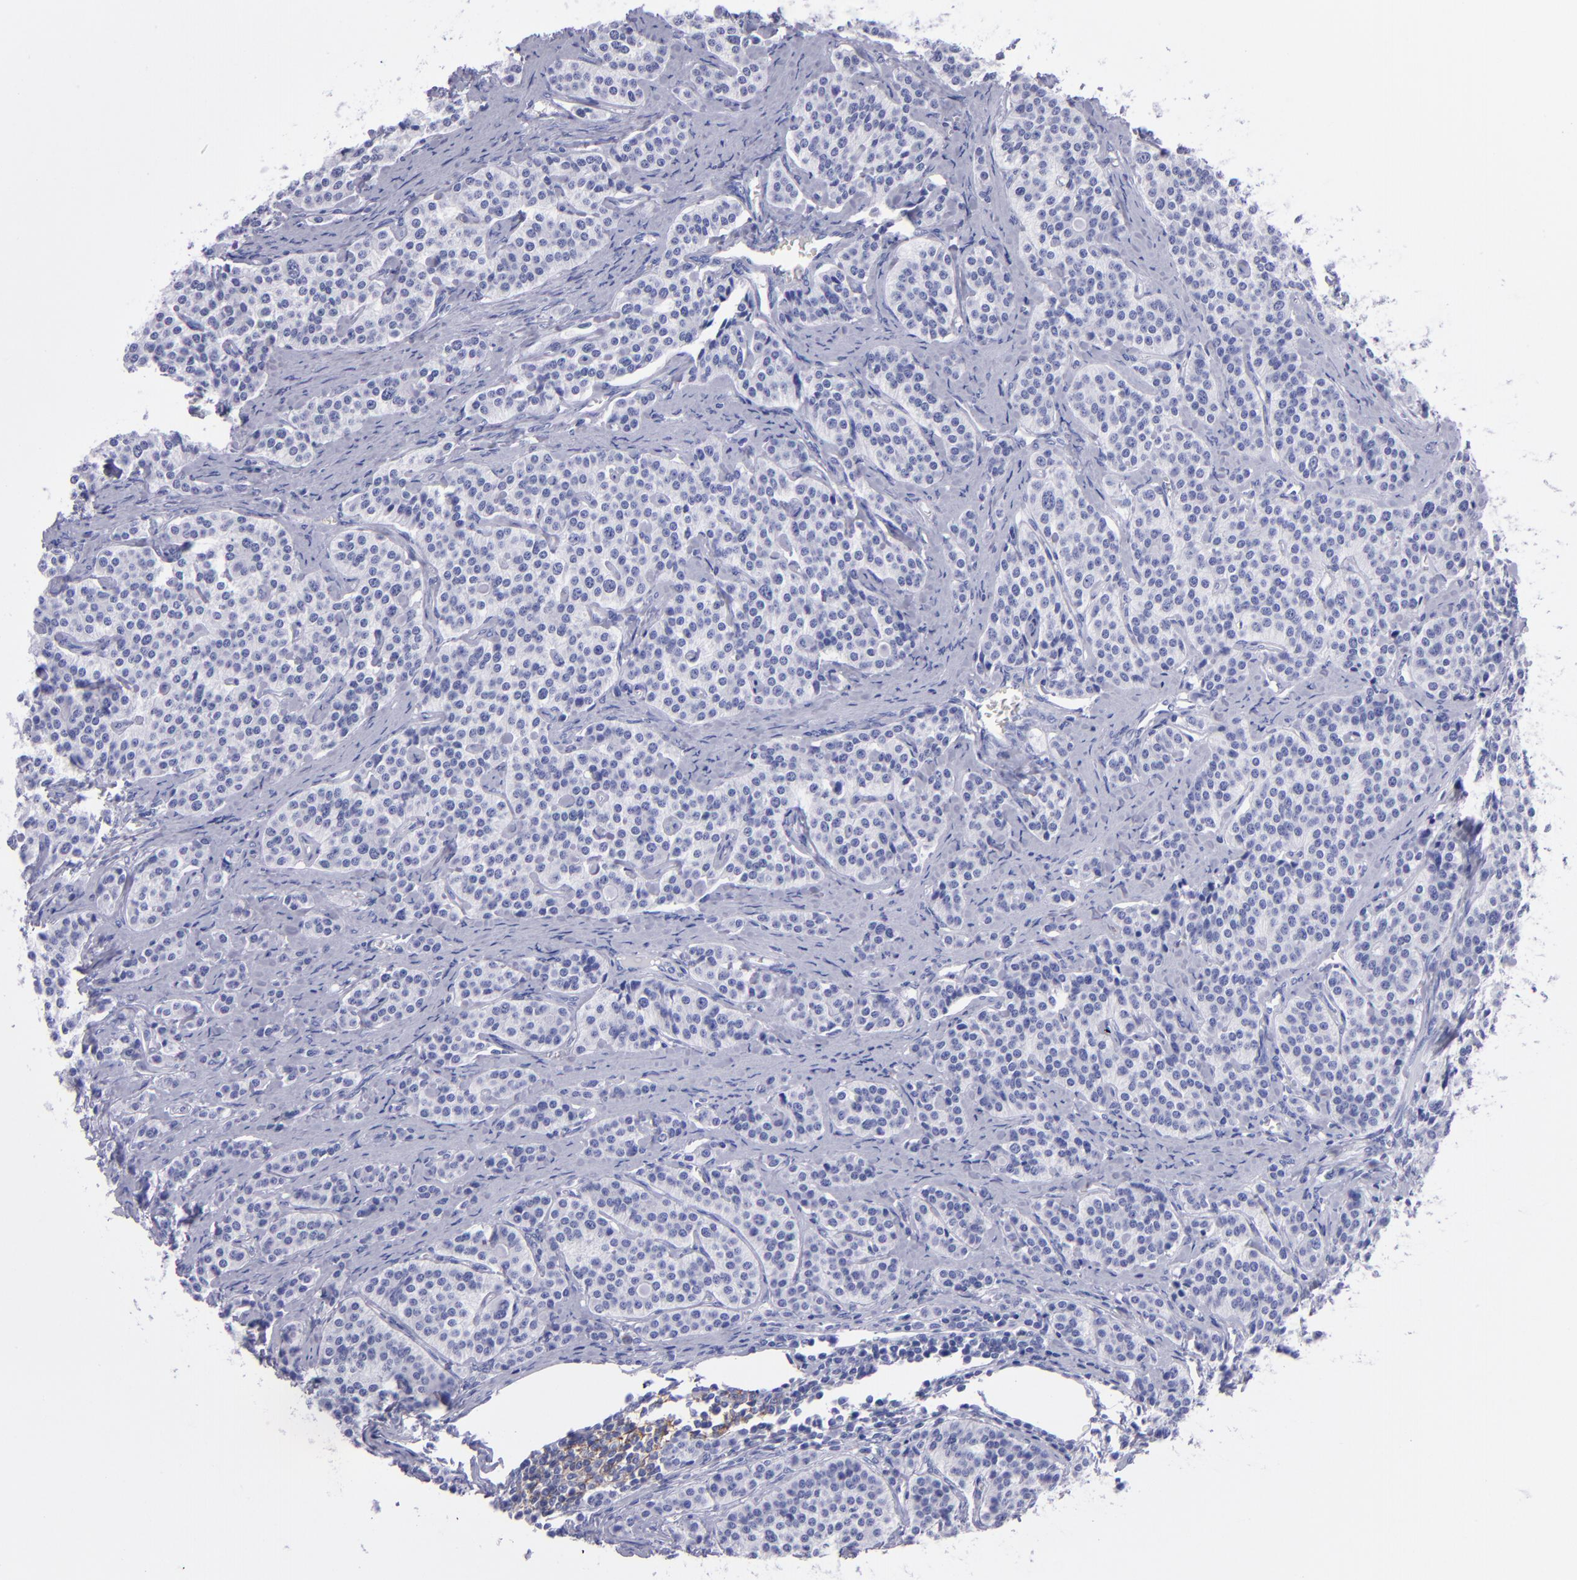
{"staining": {"intensity": "negative", "quantity": "none", "location": "none"}, "tissue": "carcinoid", "cell_type": "Tumor cells", "image_type": "cancer", "snomed": [{"axis": "morphology", "description": "Carcinoid, malignant, NOS"}, {"axis": "topography", "description": "Small intestine"}], "caption": "This is a image of IHC staining of carcinoid, which shows no expression in tumor cells.", "gene": "CR1", "patient": {"sex": "male", "age": 63}}